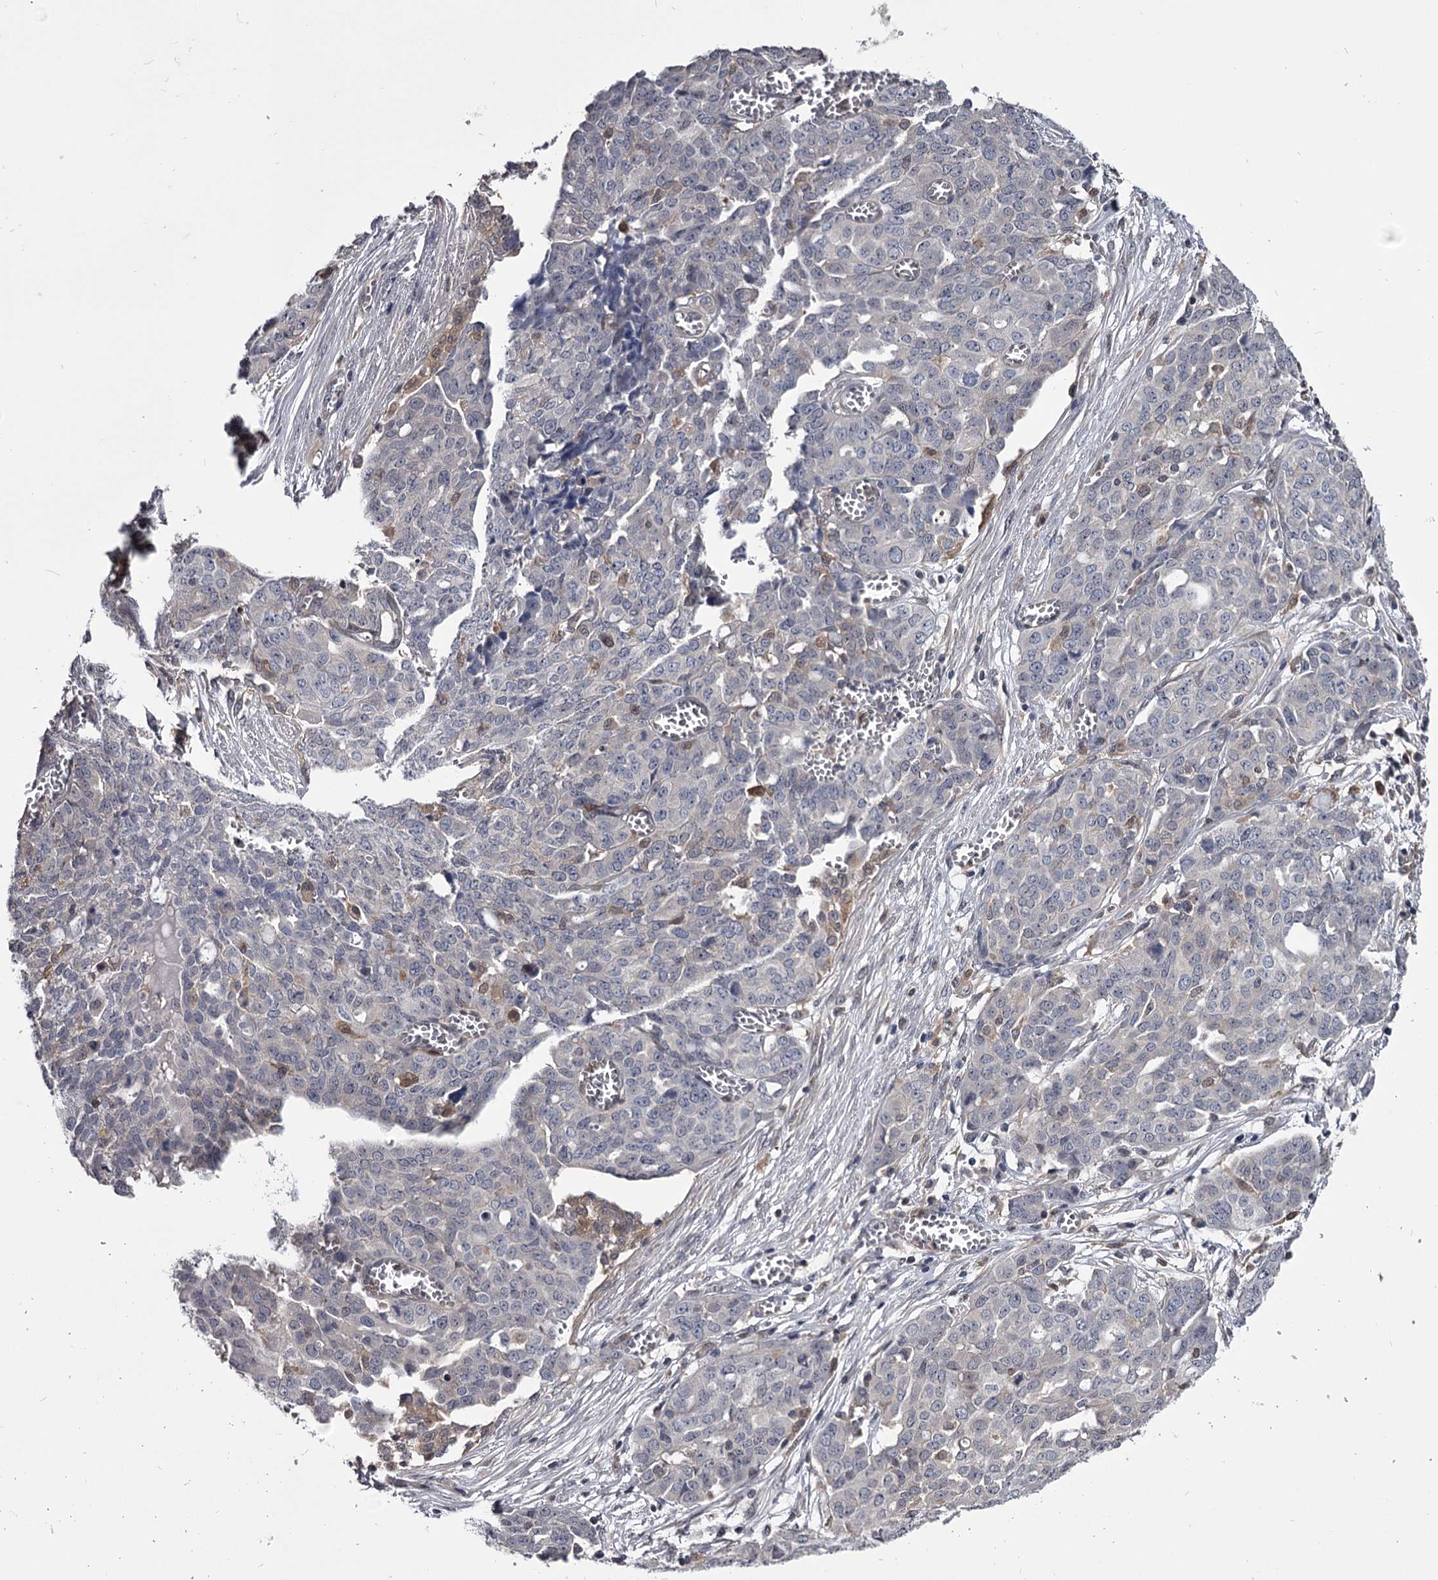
{"staining": {"intensity": "weak", "quantity": "<25%", "location": "cytoplasmic/membranous,nuclear"}, "tissue": "ovarian cancer", "cell_type": "Tumor cells", "image_type": "cancer", "snomed": [{"axis": "morphology", "description": "Cystadenocarcinoma, serous, NOS"}, {"axis": "topography", "description": "Soft tissue"}, {"axis": "topography", "description": "Ovary"}], "caption": "Immunohistochemistry micrograph of neoplastic tissue: ovarian cancer (serous cystadenocarcinoma) stained with DAB (3,3'-diaminobenzidine) exhibits no significant protein staining in tumor cells.", "gene": "GSTO1", "patient": {"sex": "female", "age": 57}}